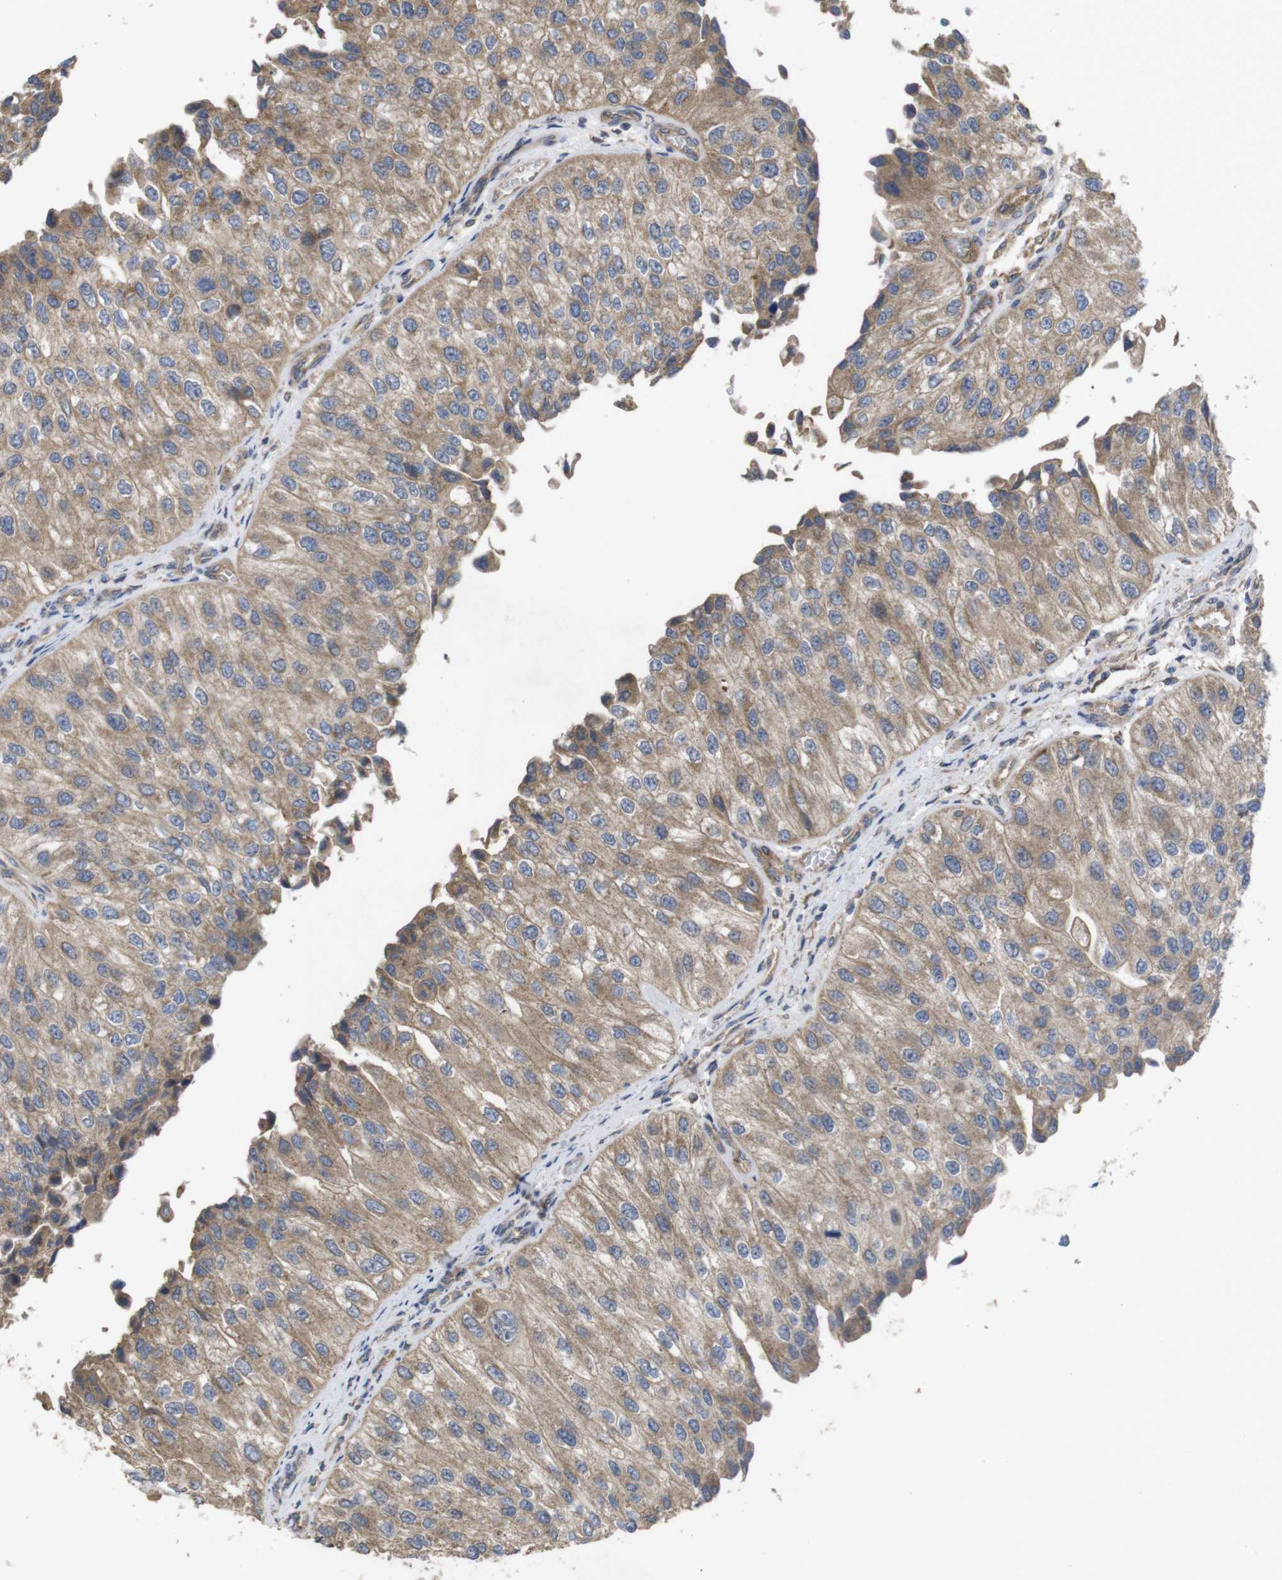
{"staining": {"intensity": "moderate", "quantity": ">75%", "location": "cytoplasmic/membranous"}, "tissue": "urothelial cancer", "cell_type": "Tumor cells", "image_type": "cancer", "snomed": [{"axis": "morphology", "description": "Urothelial carcinoma, High grade"}, {"axis": "topography", "description": "Kidney"}, {"axis": "topography", "description": "Urinary bladder"}], "caption": "IHC photomicrograph of human urothelial cancer stained for a protein (brown), which exhibits medium levels of moderate cytoplasmic/membranous expression in approximately >75% of tumor cells.", "gene": "KCNS3", "patient": {"sex": "male", "age": 77}}